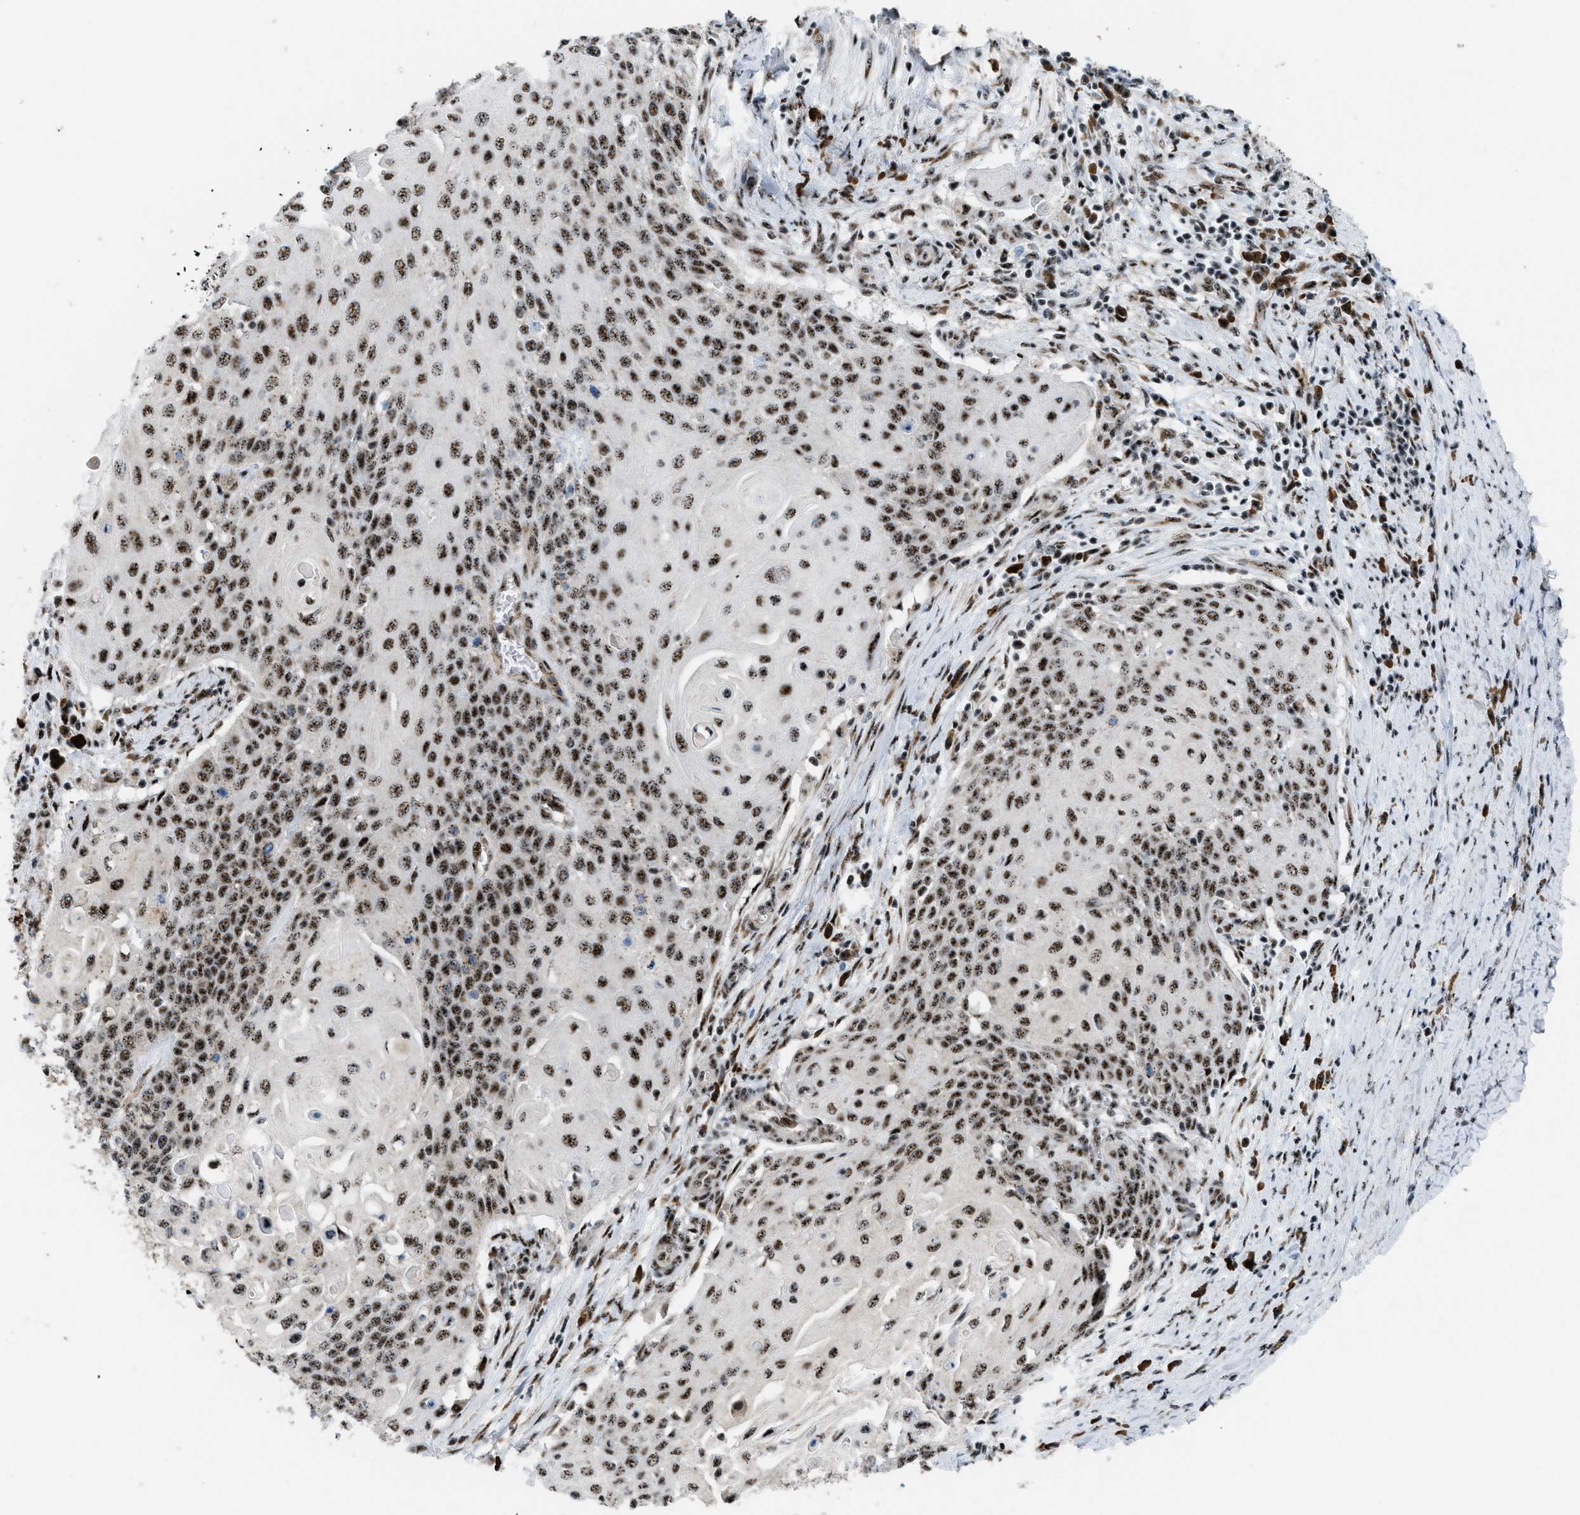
{"staining": {"intensity": "strong", "quantity": ">75%", "location": "nuclear"}, "tissue": "cervical cancer", "cell_type": "Tumor cells", "image_type": "cancer", "snomed": [{"axis": "morphology", "description": "Squamous cell carcinoma, NOS"}, {"axis": "topography", "description": "Cervix"}], "caption": "Immunohistochemistry (IHC) photomicrograph of squamous cell carcinoma (cervical) stained for a protein (brown), which exhibits high levels of strong nuclear staining in approximately >75% of tumor cells.", "gene": "CDR2", "patient": {"sex": "female", "age": 39}}